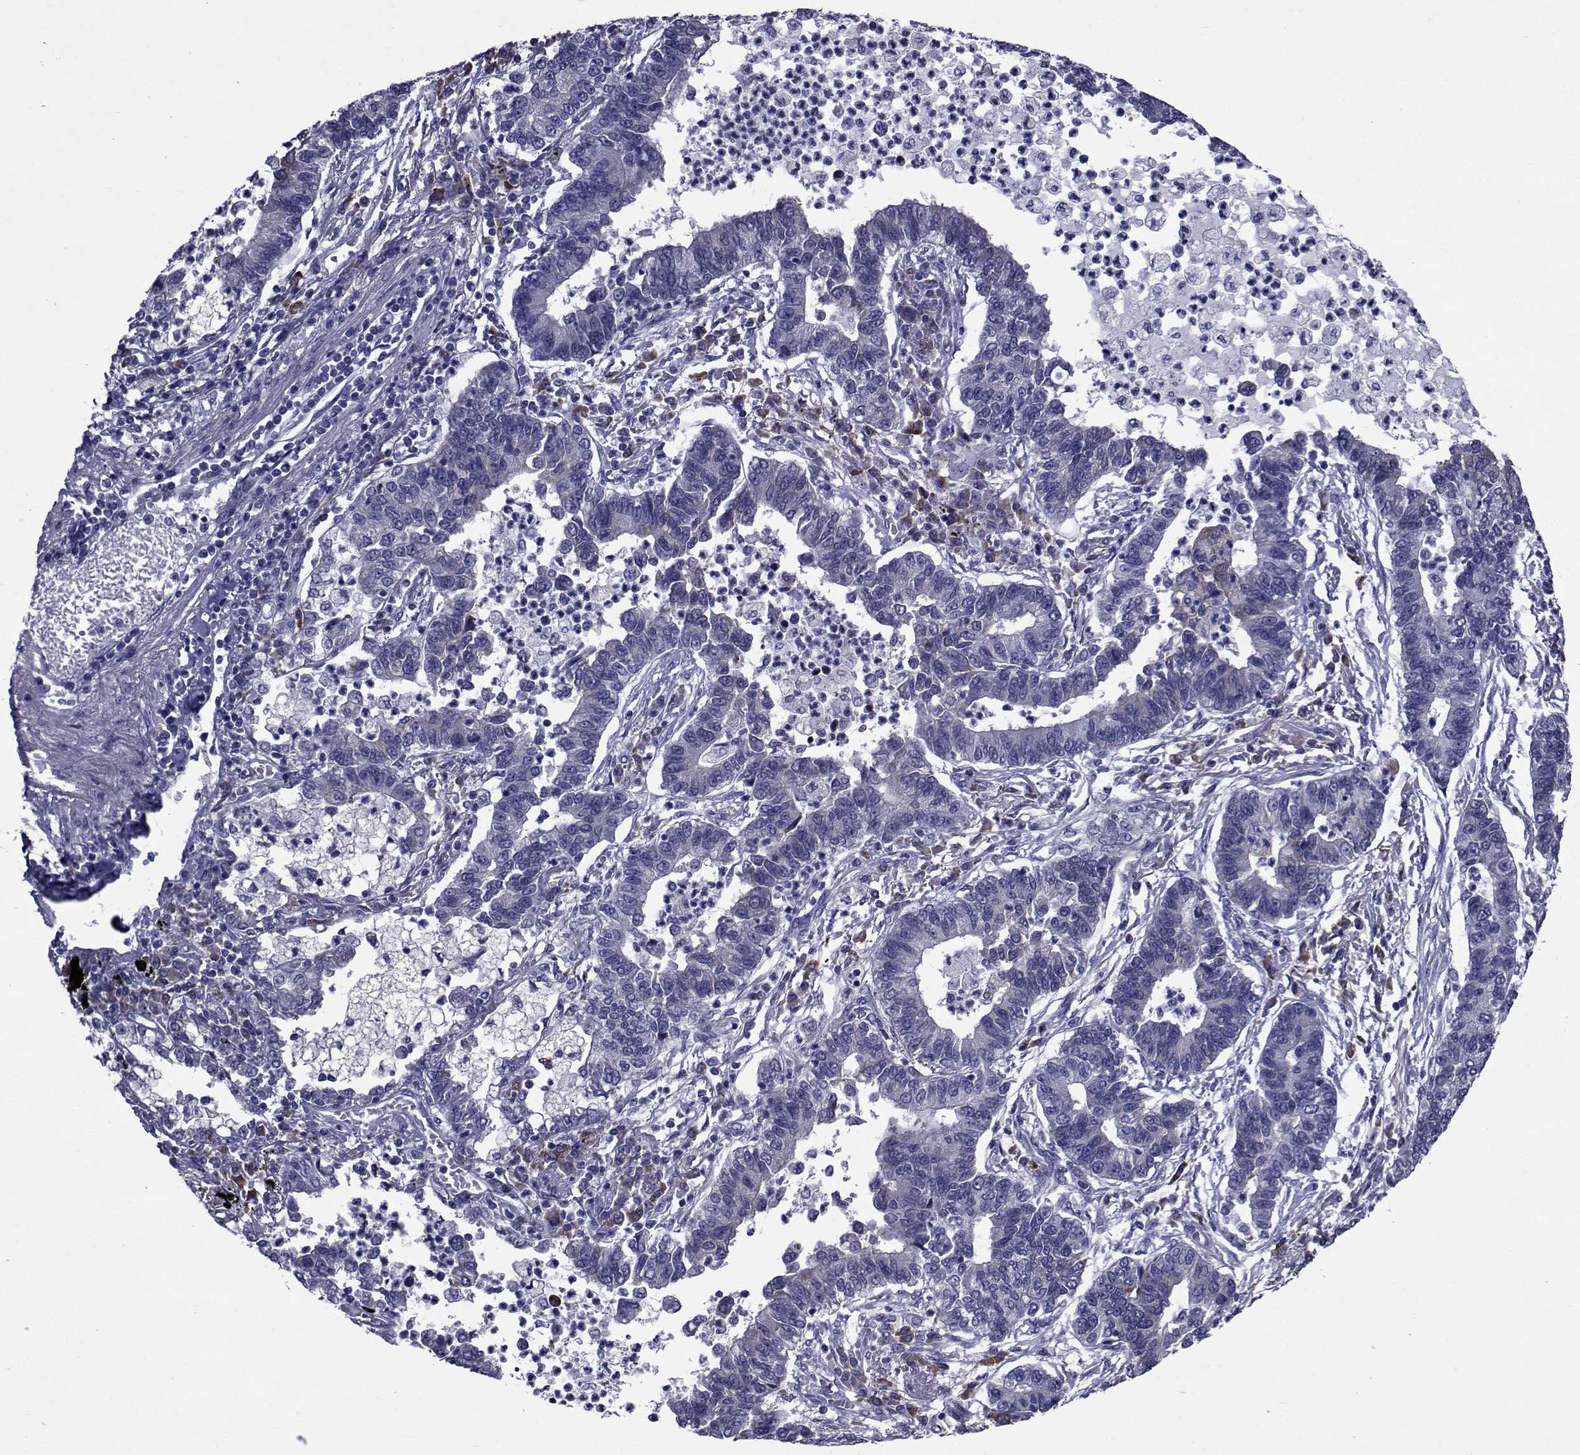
{"staining": {"intensity": "negative", "quantity": "none", "location": "none"}, "tissue": "lung cancer", "cell_type": "Tumor cells", "image_type": "cancer", "snomed": [{"axis": "morphology", "description": "Adenocarcinoma, NOS"}, {"axis": "topography", "description": "Lung"}], "caption": "High power microscopy image of an IHC photomicrograph of lung adenocarcinoma, revealing no significant staining in tumor cells.", "gene": "ROPN1", "patient": {"sex": "female", "age": 57}}